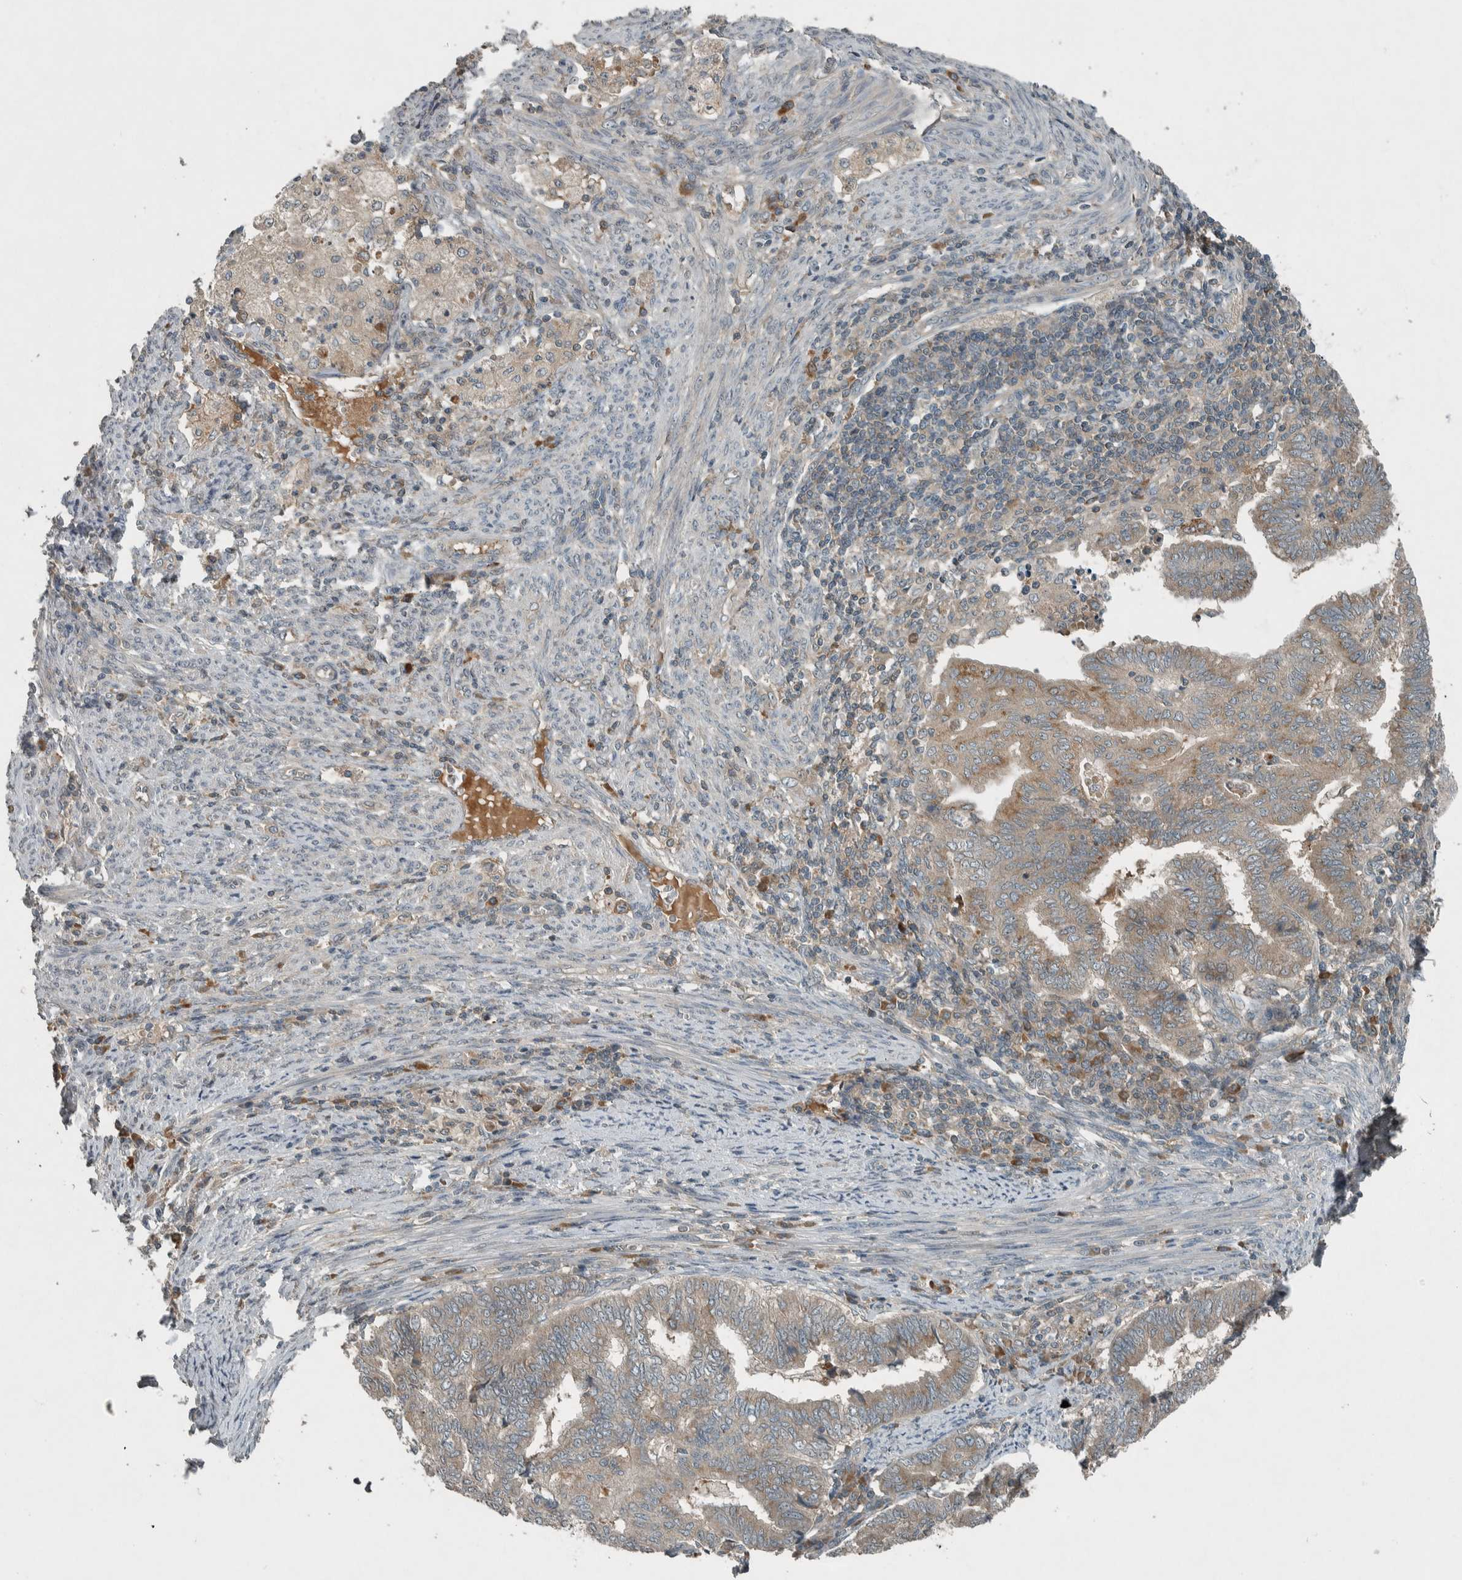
{"staining": {"intensity": "weak", "quantity": ">75%", "location": "cytoplasmic/membranous"}, "tissue": "endometrial cancer", "cell_type": "Tumor cells", "image_type": "cancer", "snomed": [{"axis": "morphology", "description": "Polyp, NOS"}, {"axis": "morphology", "description": "Adenocarcinoma, NOS"}, {"axis": "morphology", "description": "Adenoma, NOS"}, {"axis": "topography", "description": "Endometrium"}], "caption": "Weak cytoplasmic/membranous protein expression is identified in approximately >75% of tumor cells in endometrial cancer (polyp).", "gene": "CLCN2", "patient": {"sex": "female", "age": 79}}